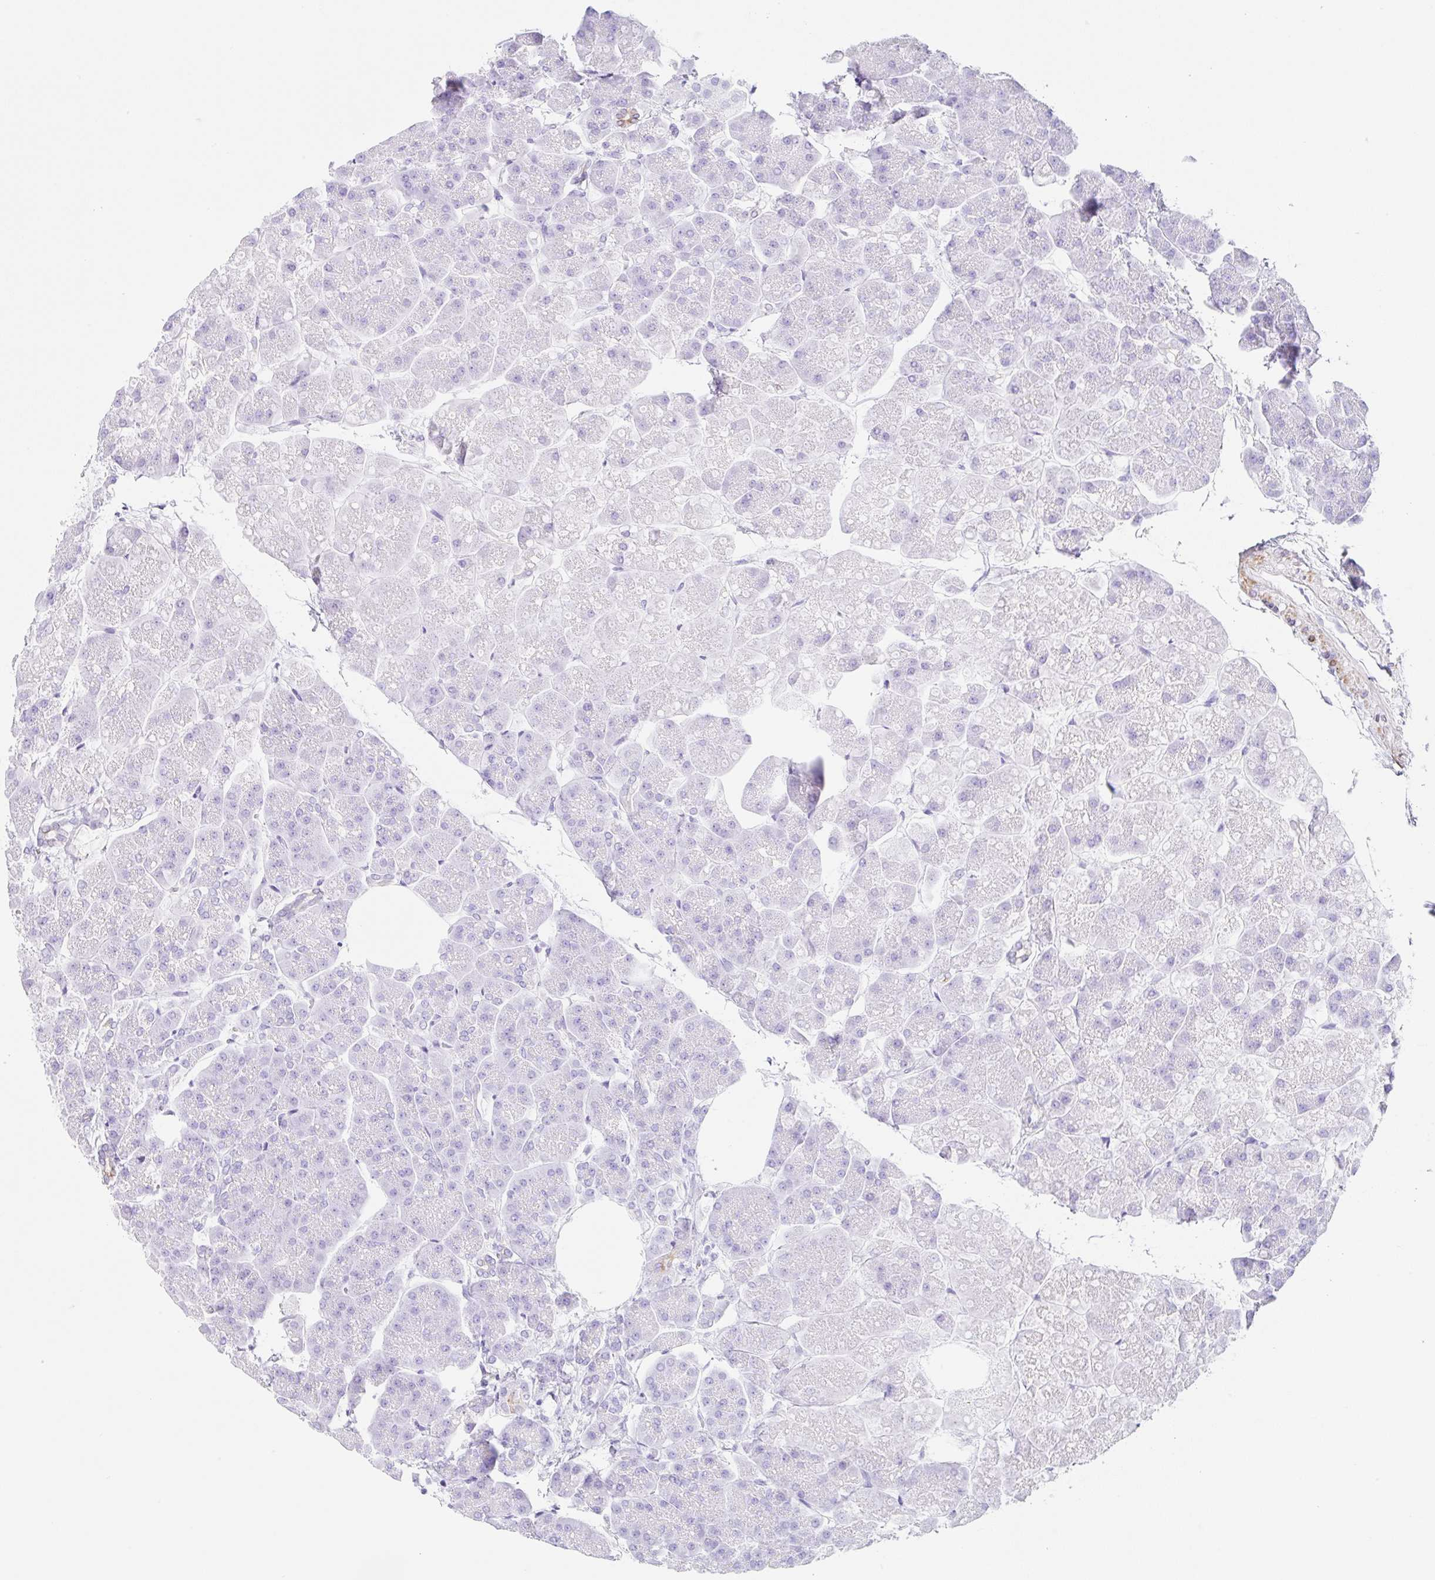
{"staining": {"intensity": "negative", "quantity": "none", "location": "none"}, "tissue": "pancreas", "cell_type": "Exocrine glandular cells", "image_type": "normal", "snomed": [{"axis": "morphology", "description": "Normal tissue, NOS"}, {"axis": "topography", "description": "Pancreas"}, {"axis": "topography", "description": "Peripheral nerve tissue"}], "caption": "This is an IHC photomicrograph of unremarkable pancreas. There is no expression in exocrine glandular cells.", "gene": "CLDND2", "patient": {"sex": "male", "age": 54}}